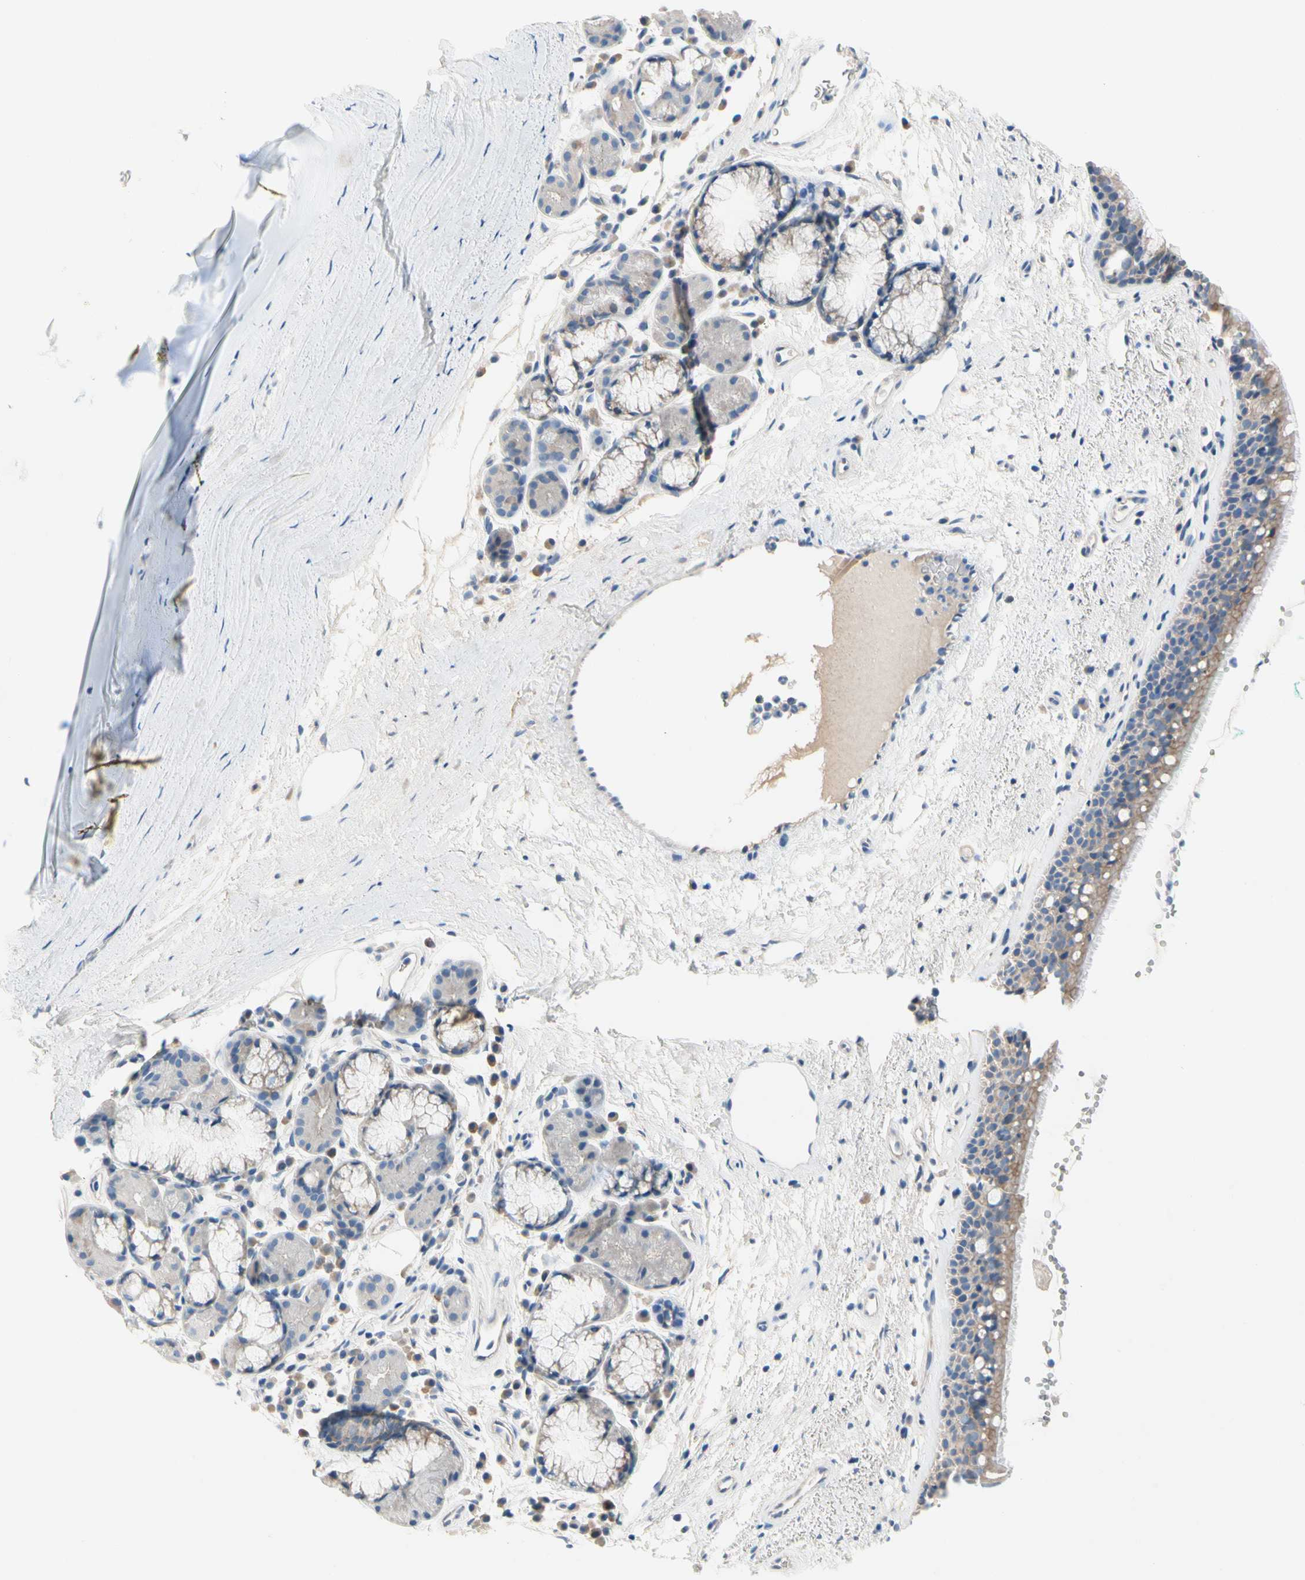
{"staining": {"intensity": "weak", "quantity": ">75%", "location": "cytoplasmic/membranous"}, "tissue": "bronchus", "cell_type": "Respiratory epithelial cells", "image_type": "normal", "snomed": [{"axis": "morphology", "description": "Normal tissue, NOS"}, {"axis": "topography", "description": "Bronchus"}], "caption": "Brown immunohistochemical staining in unremarkable human bronchus reveals weak cytoplasmic/membranous expression in about >75% of respiratory epithelial cells.", "gene": "CA14", "patient": {"sex": "female", "age": 54}}